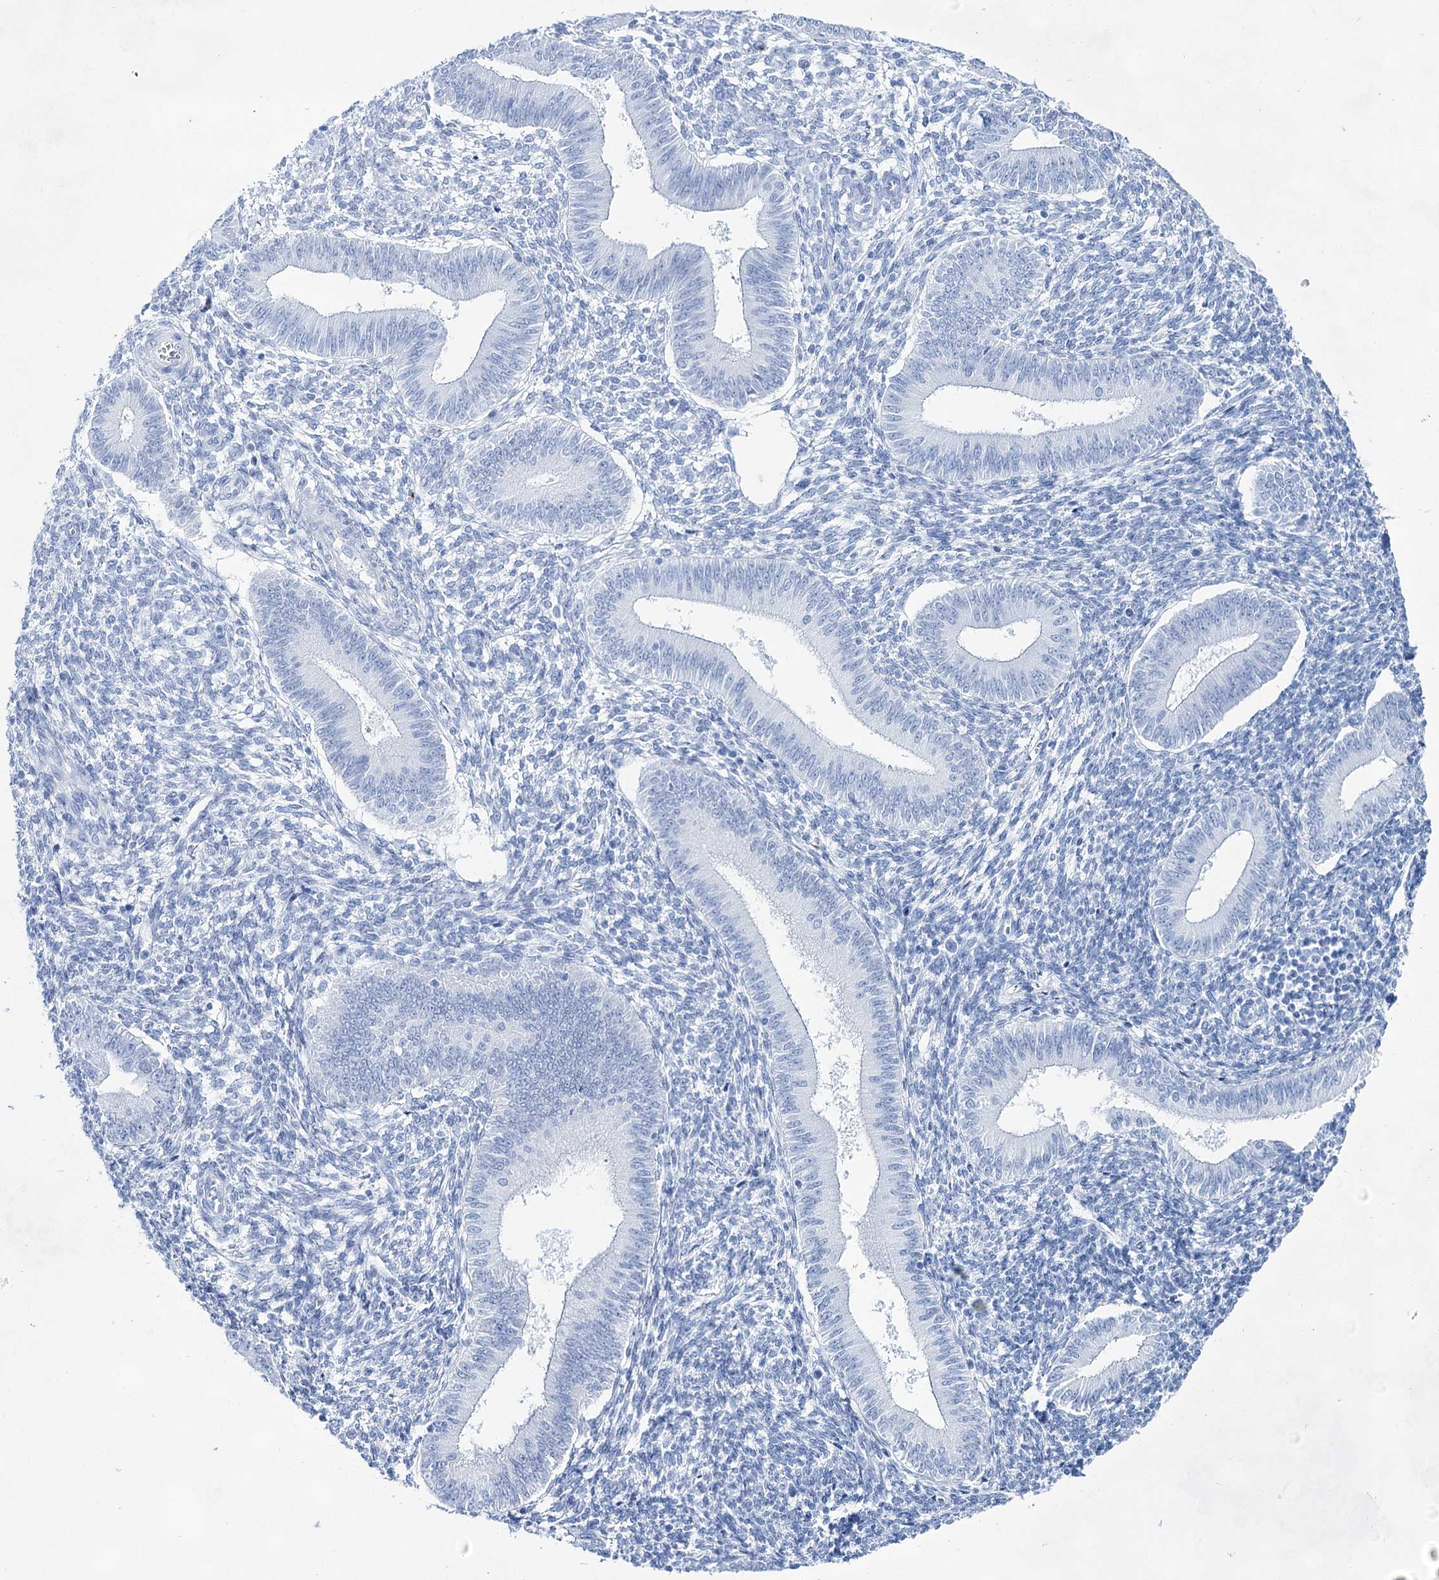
{"staining": {"intensity": "negative", "quantity": "none", "location": "none"}, "tissue": "endometrium", "cell_type": "Cells in endometrial stroma", "image_type": "normal", "snomed": [{"axis": "morphology", "description": "Normal tissue, NOS"}, {"axis": "topography", "description": "Uterus"}, {"axis": "topography", "description": "Endometrium"}], "caption": "The IHC histopathology image has no significant positivity in cells in endometrial stroma of endometrium. (Brightfield microscopy of DAB IHC at high magnification).", "gene": "LALBA", "patient": {"sex": "female", "age": 48}}